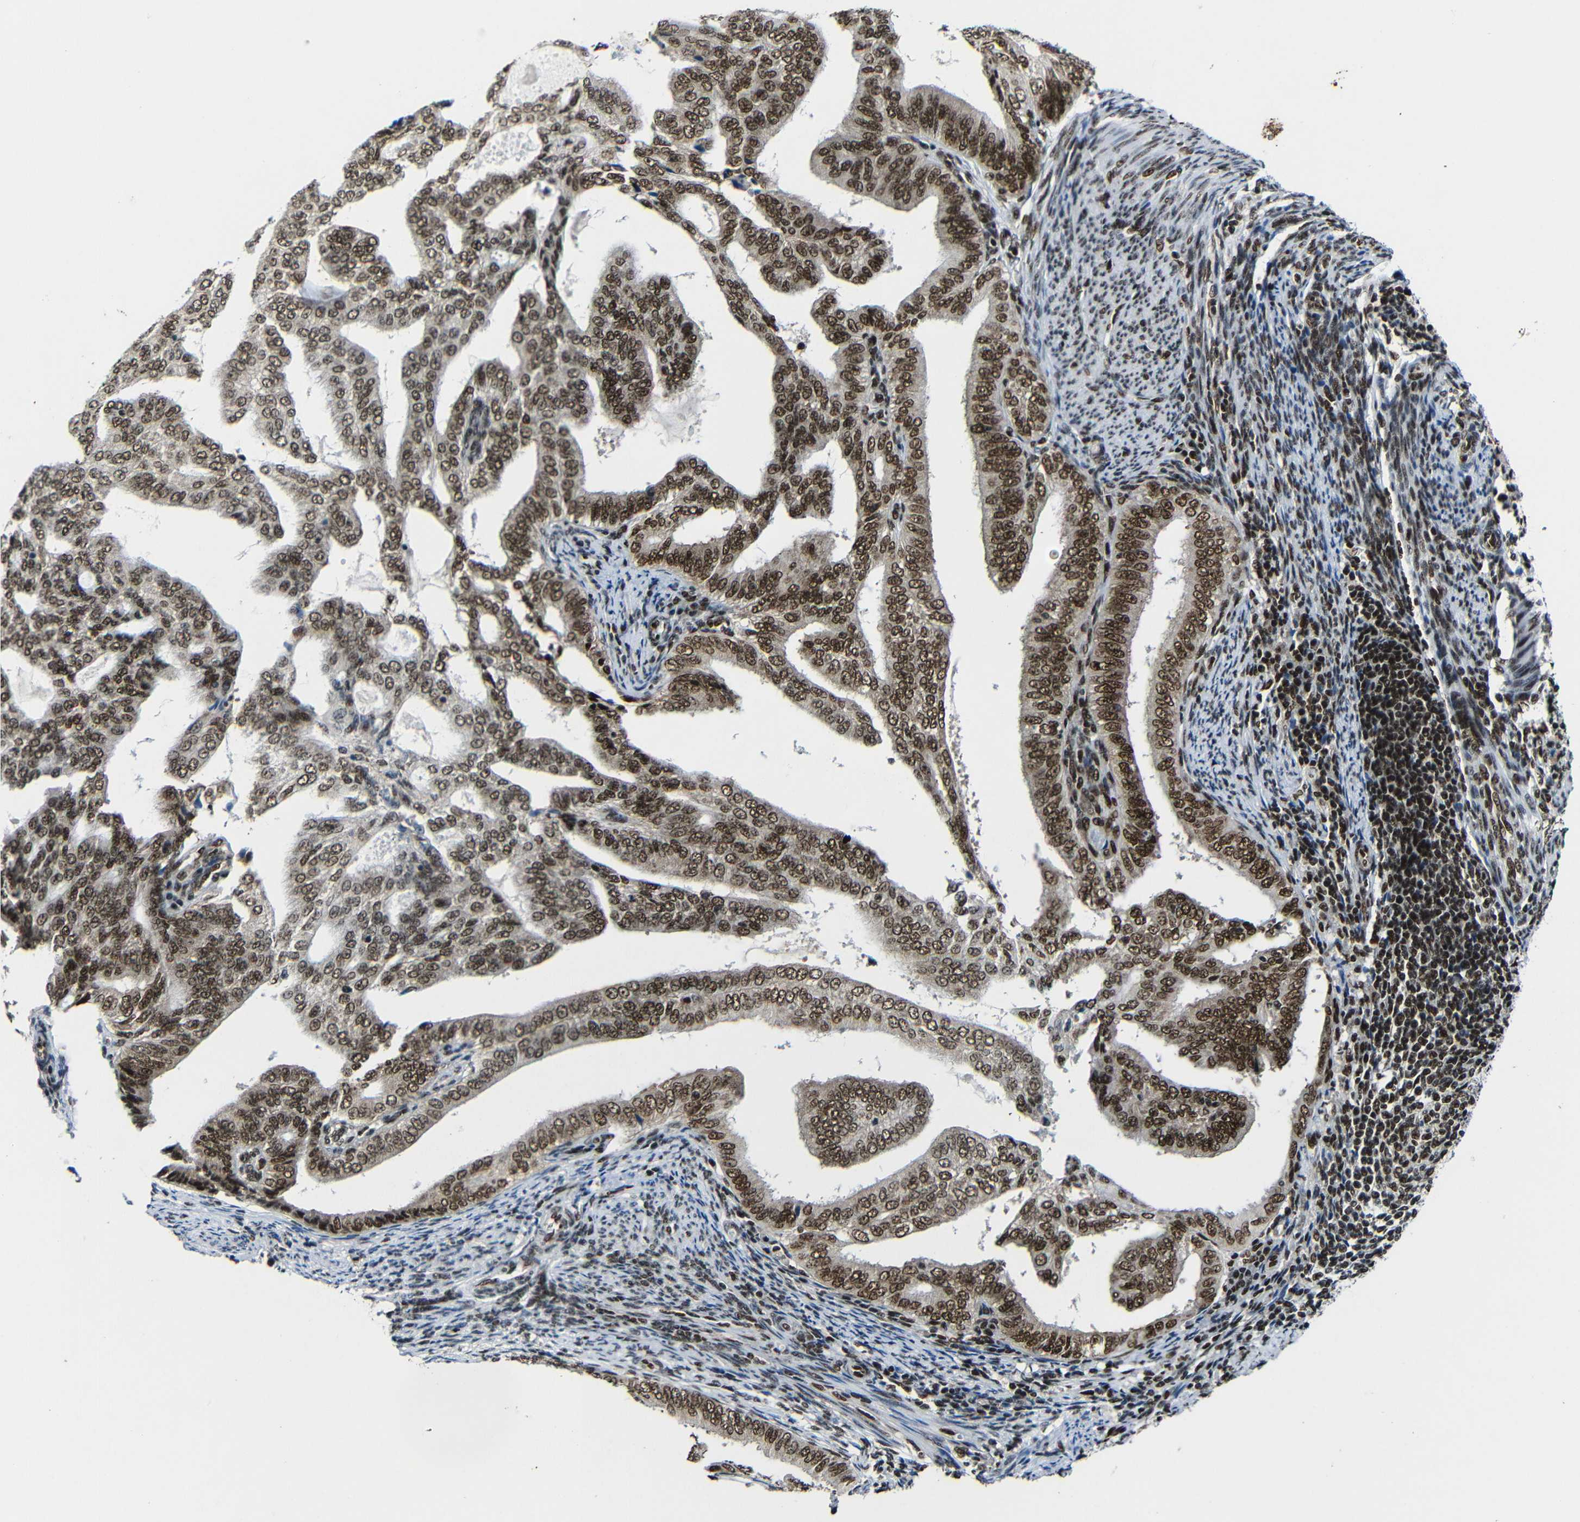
{"staining": {"intensity": "strong", "quantity": ">75%", "location": "nuclear"}, "tissue": "endometrial cancer", "cell_type": "Tumor cells", "image_type": "cancer", "snomed": [{"axis": "morphology", "description": "Adenocarcinoma, NOS"}, {"axis": "topography", "description": "Endometrium"}], "caption": "High-magnification brightfield microscopy of adenocarcinoma (endometrial) stained with DAB (brown) and counterstained with hematoxylin (blue). tumor cells exhibit strong nuclear staining is seen in approximately>75% of cells. (brown staining indicates protein expression, while blue staining denotes nuclei).", "gene": "PTBP1", "patient": {"sex": "female", "age": 58}}